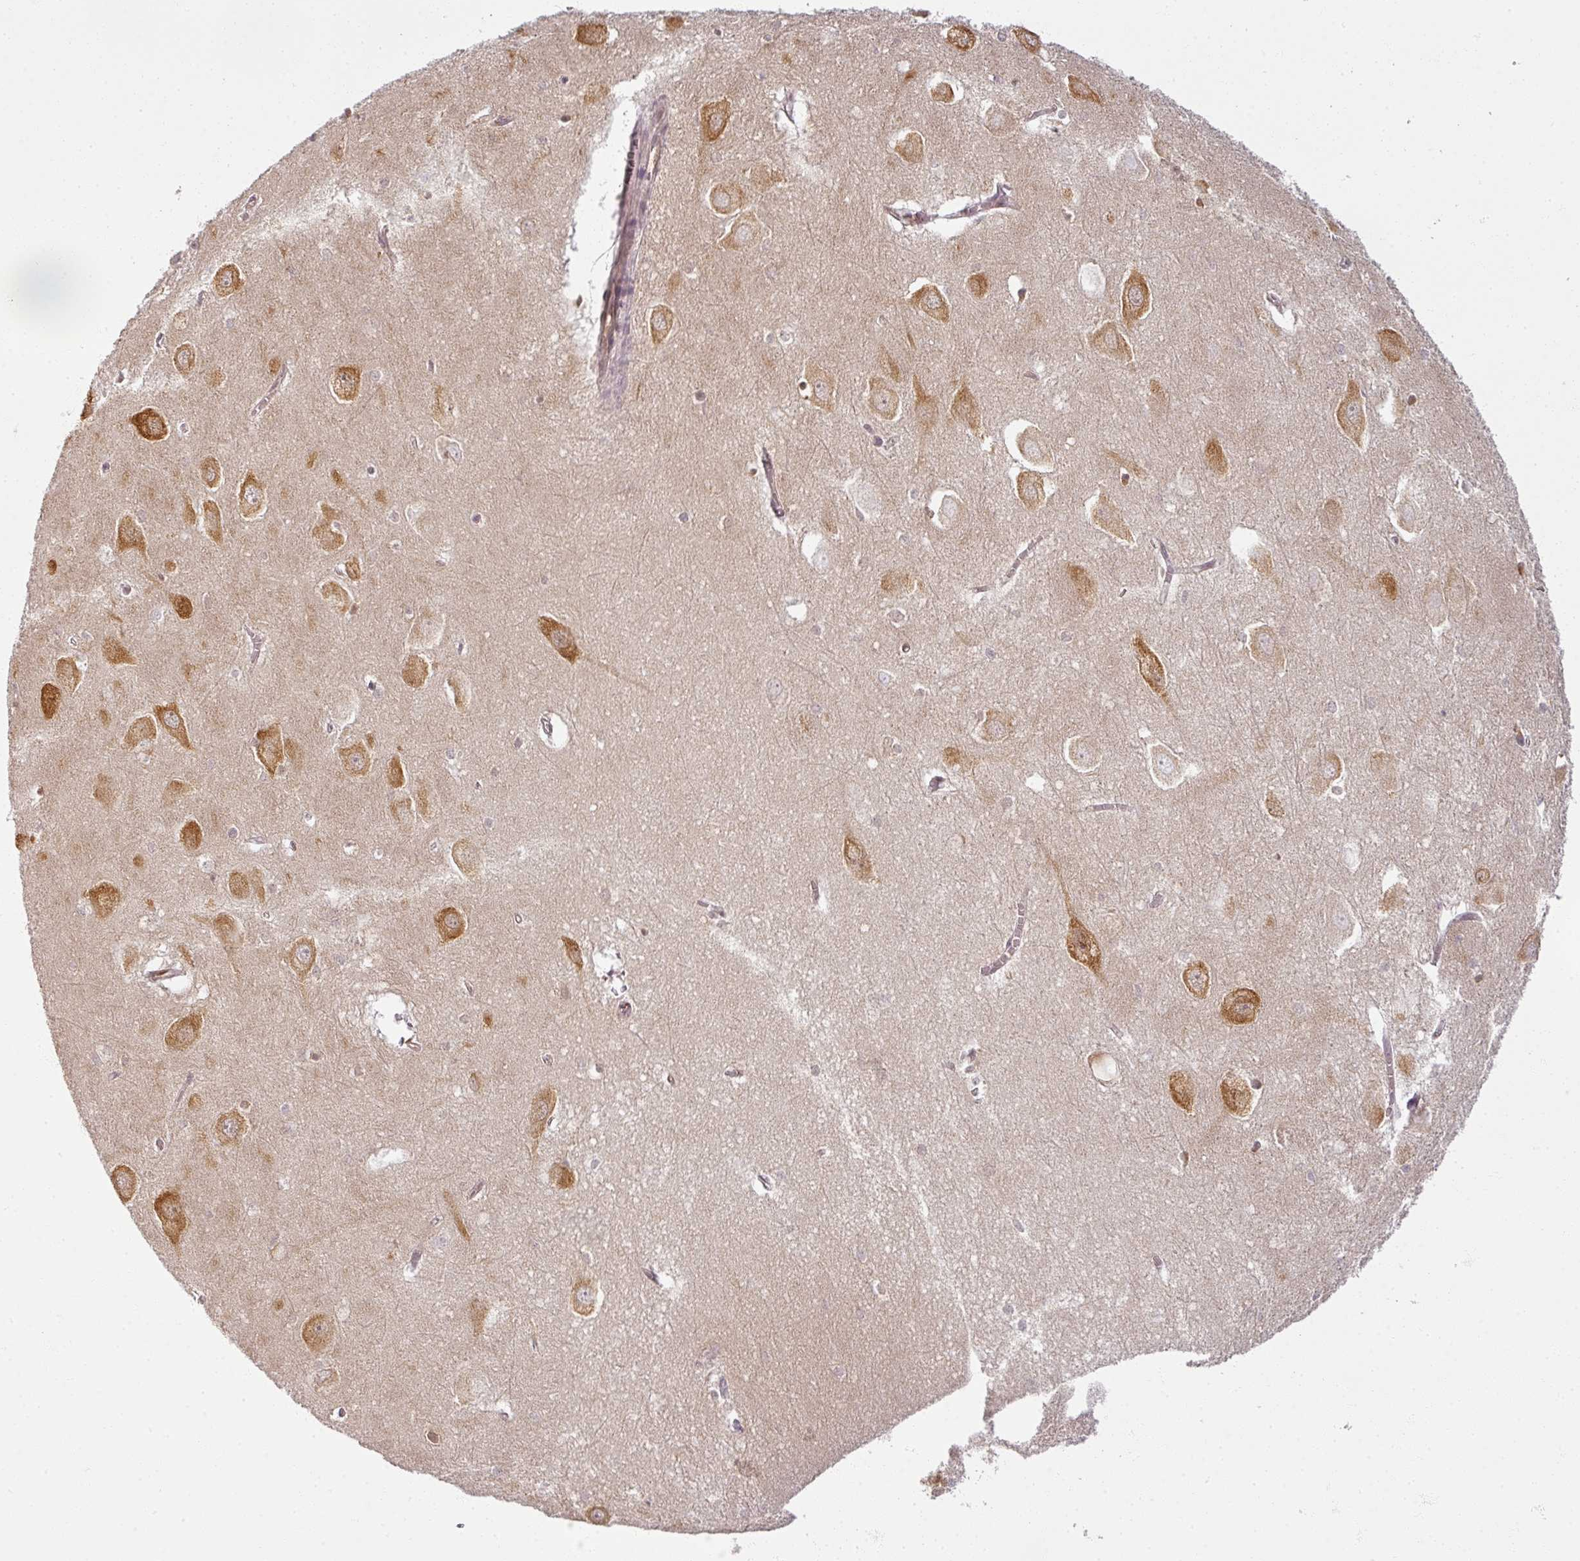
{"staining": {"intensity": "negative", "quantity": "none", "location": "none"}, "tissue": "hippocampus", "cell_type": "Glial cells", "image_type": "normal", "snomed": [{"axis": "morphology", "description": "Normal tissue, NOS"}, {"axis": "topography", "description": "Hippocampus"}], "caption": "This is a image of immunohistochemistry (IHC) staining of unremarkable hippocampus, which shows no positivity in glial cells.", "gene": "AGPAT4", "patient": {"sex": "female", "age": 64}}